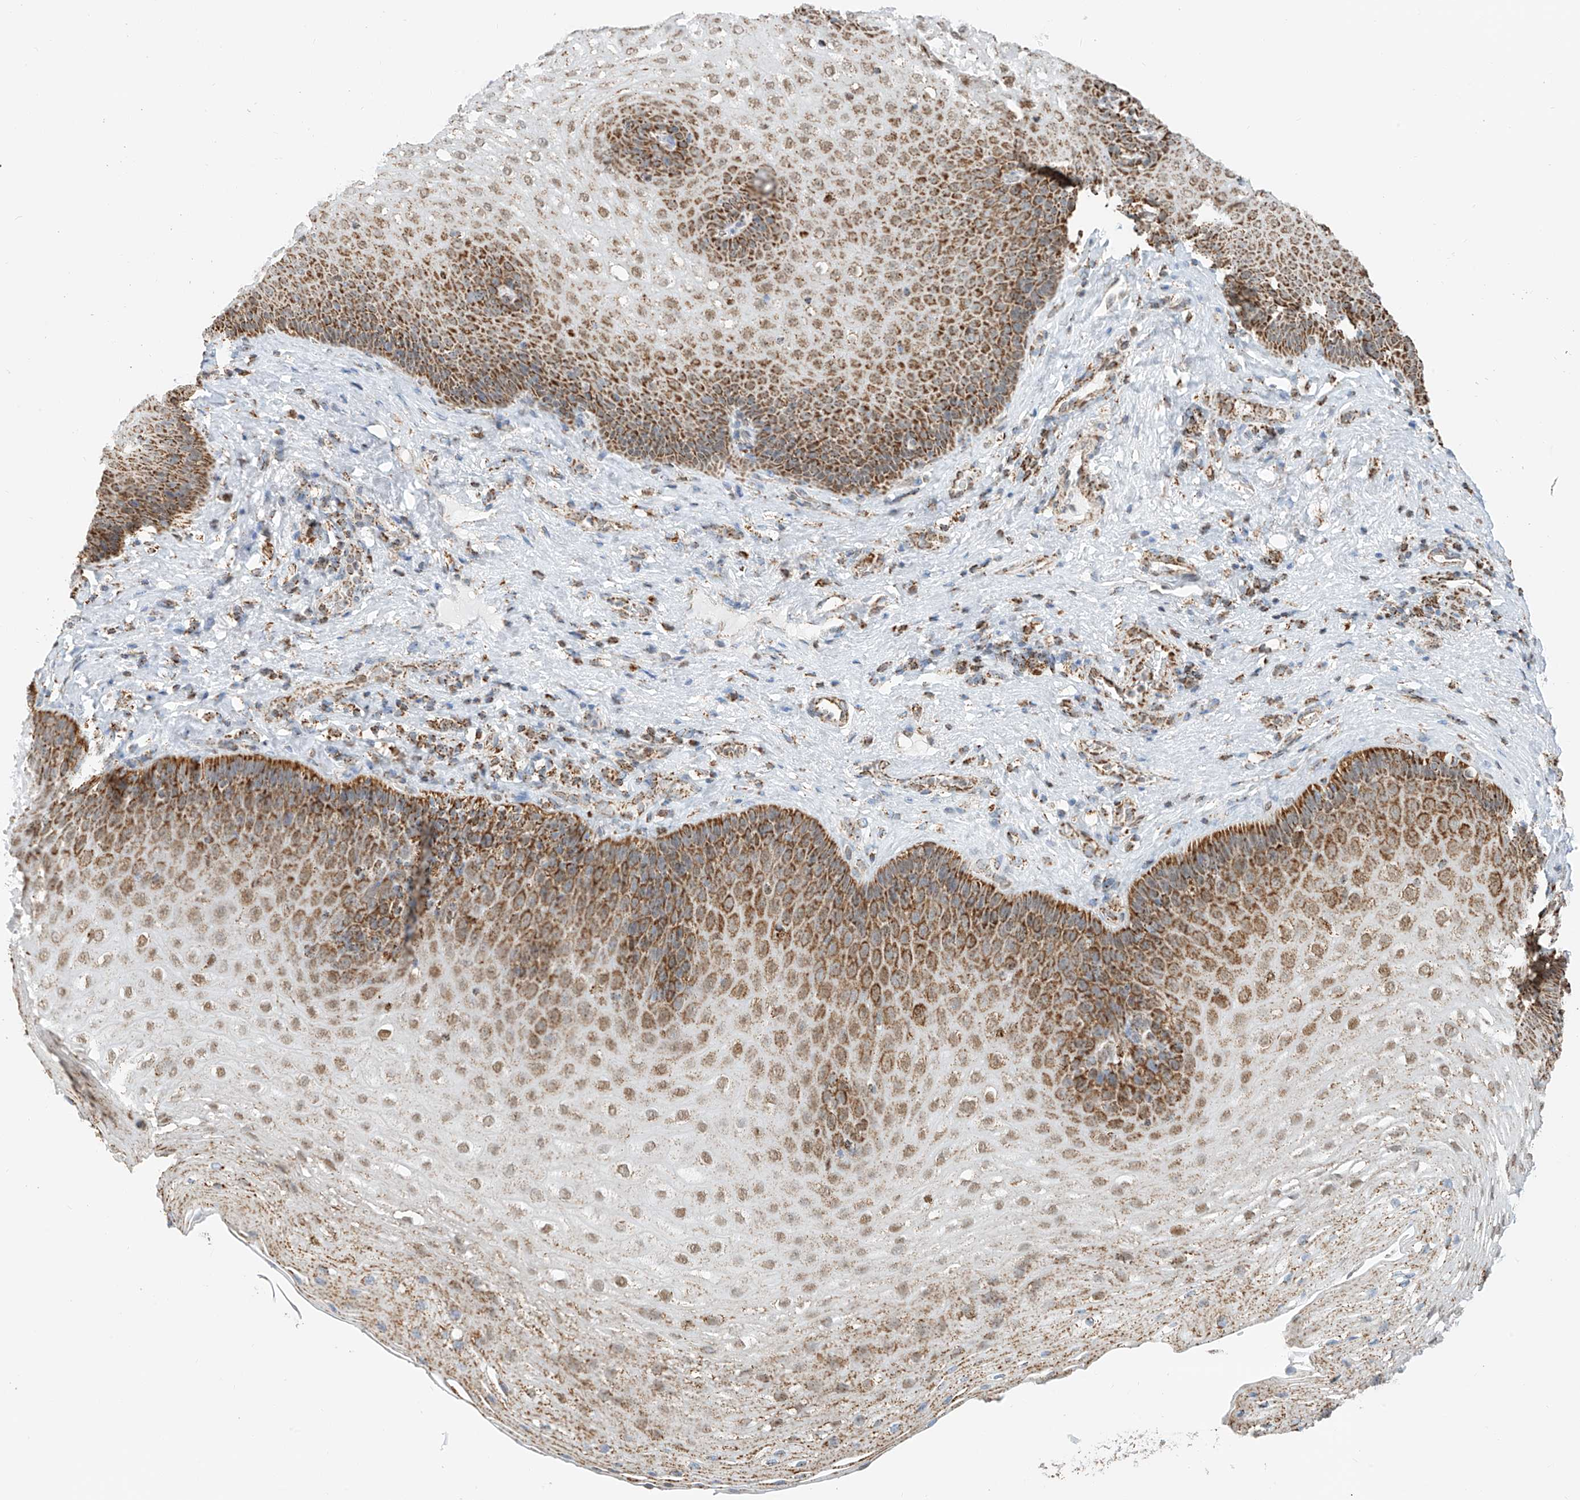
{"staining": {"intensity": "moderate", "quantity": ">75%", "location": "cytoplasmic/membranous"}, "tissue": "esophagus", "cell_type": "Squamous epithelial cells", "image_type": "normal", "snomed": [{"axis": "morphology", "description": "Normal tissue, NOS"}, {"axis": "topography", "description": "Esophagus"}], "caption": "The histopathology image exhibits a brown stain indicating the presence of a protein in the cytoplasmic/membranous of squamous epithelial cells in esophagus.", "gene": "PPA2", "patient": {"sex": "female", "age": 66}}